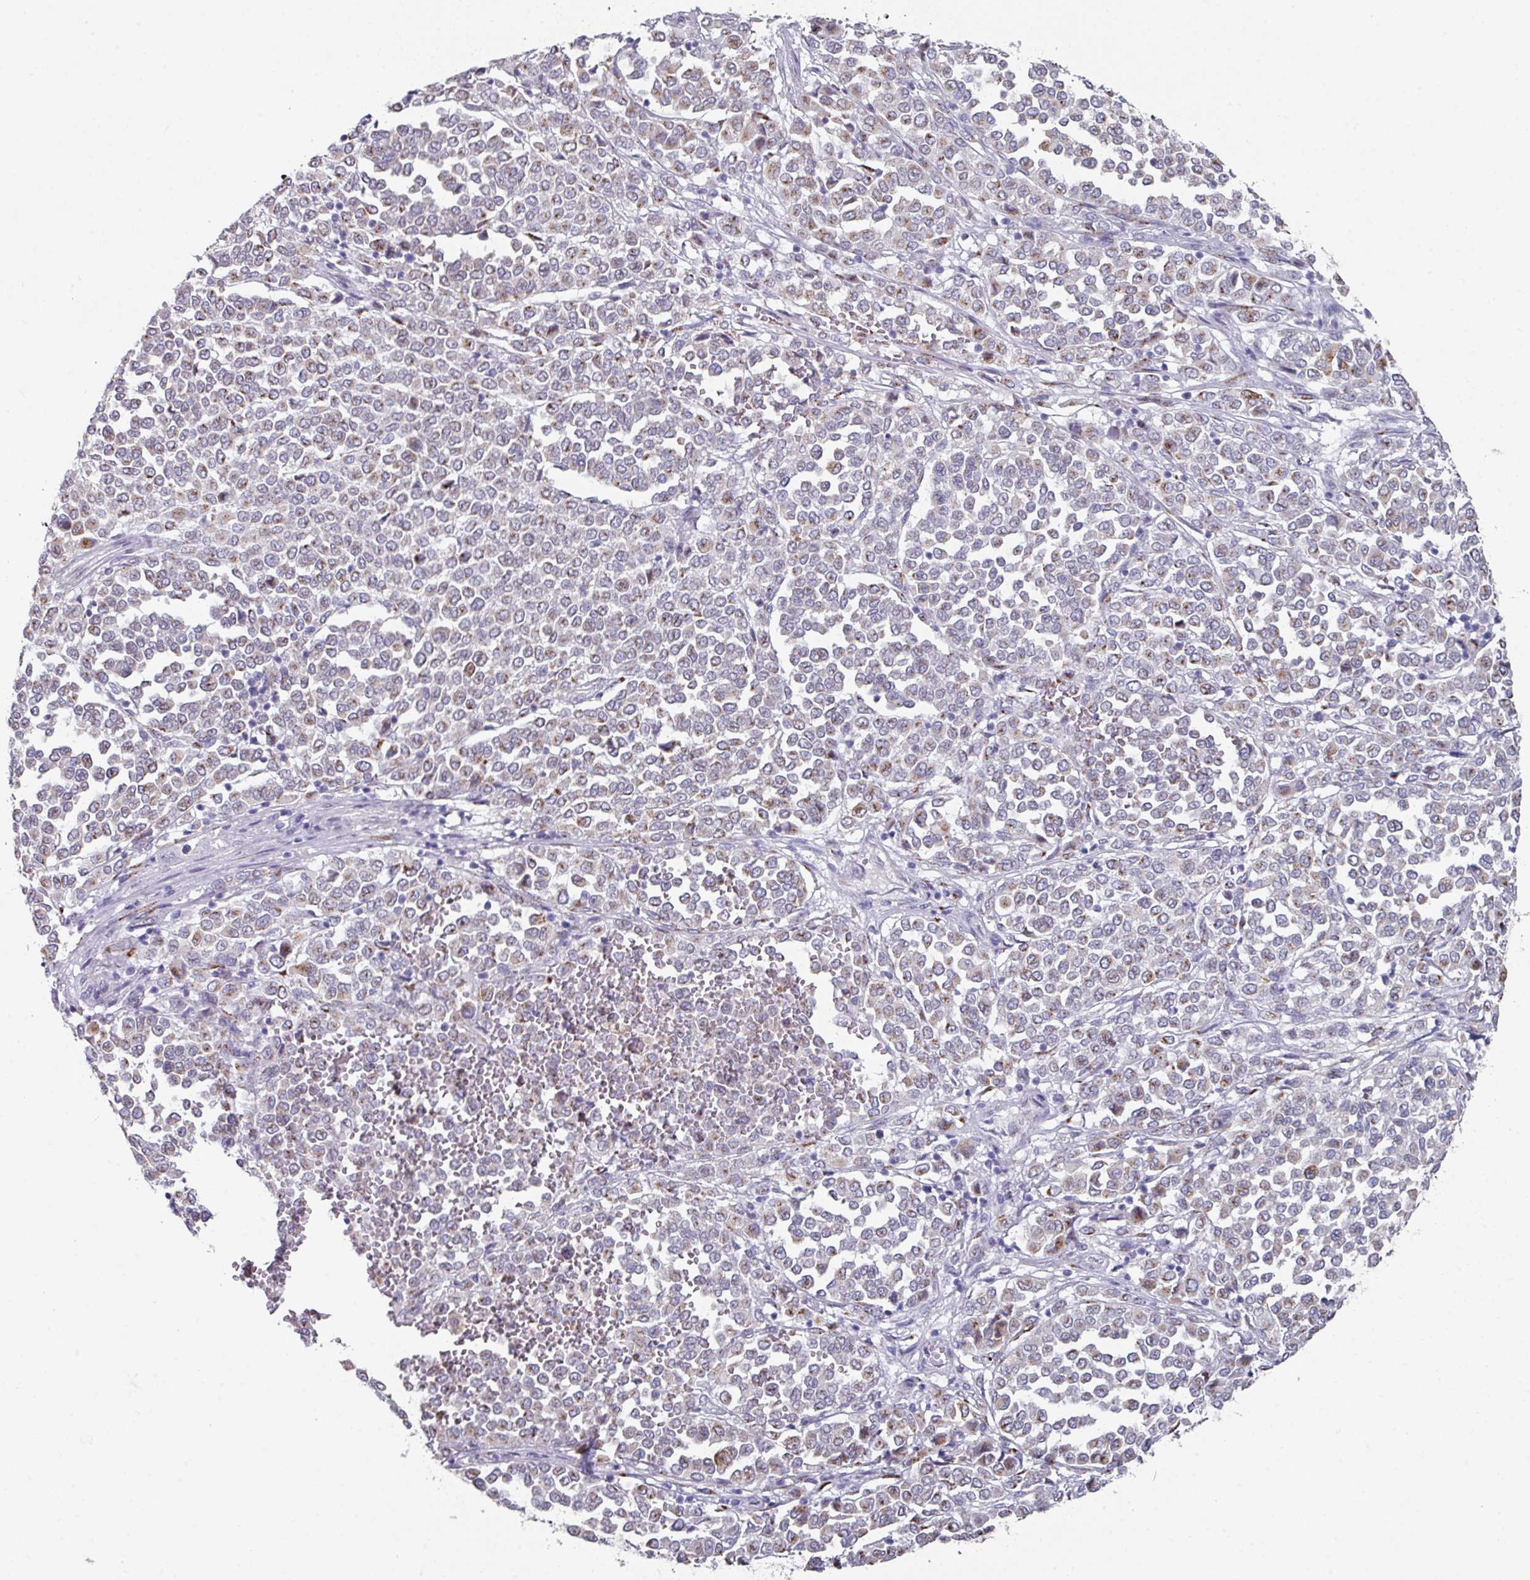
{"staining": {"intensity": "moderate", "quantity": "25%-75%", "location": "cytoplasmic/membranous"}, "tissue": "melanoma", "cell_type": "Tumor cells", "image_type": "cancer", "snomed": [{"axis": "morphology", "description": "Malignant melanoma, Metastatic site"}, {"axis": "topography", "description": "Pancreas"}], "caption": "IHC micrograph of human malignant melanoma (metastatic site) stained for a protein (brown), which reveals medium levels of moderate cytoplasmic/membranous positivity in approximately 25%-75% of tumor cells.", "gene": "VKORC1L1", "patient": {"sex": "female", "age": 30}}